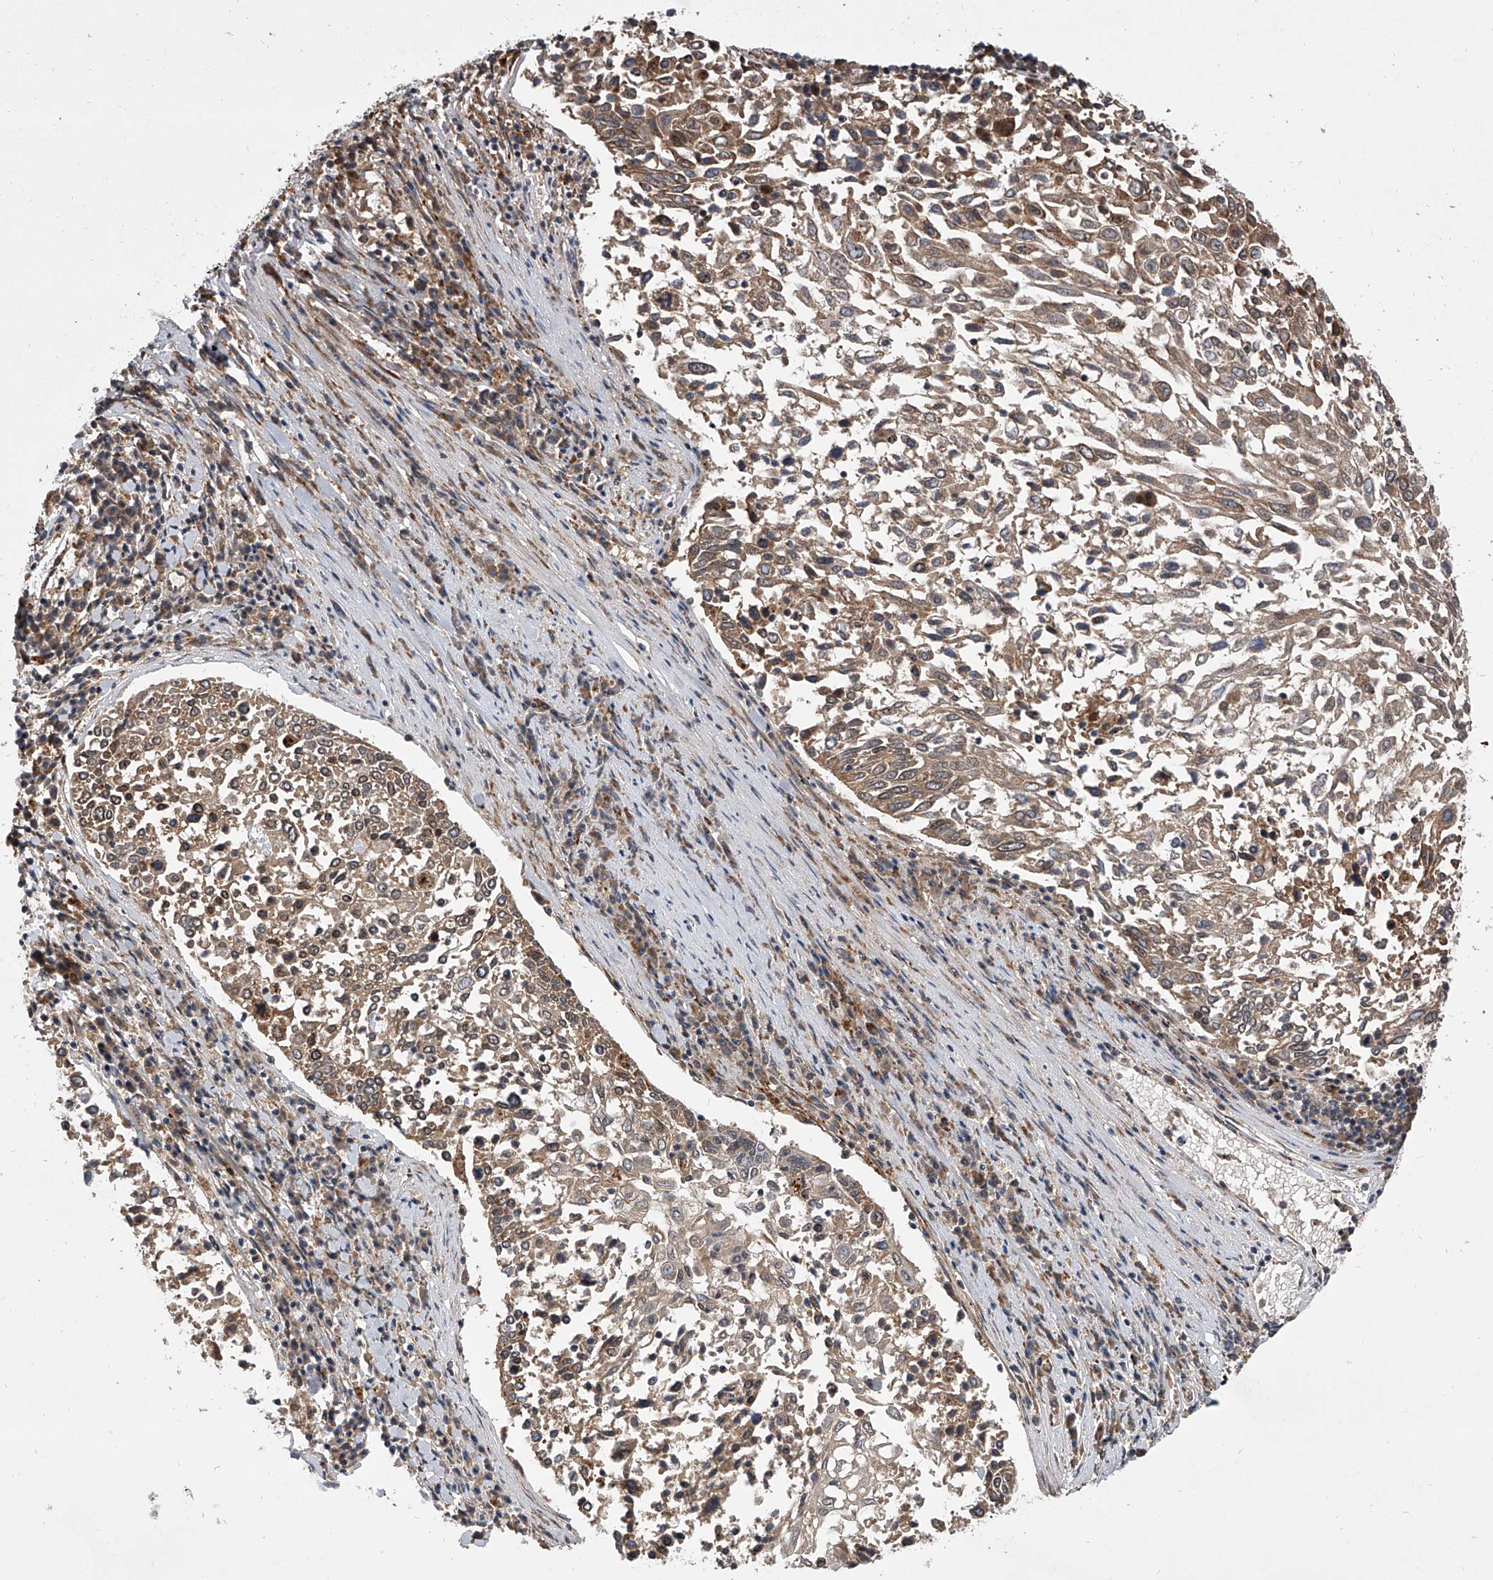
{"staining": {"intensity": "weak", "quantity": ">75%", "location": "cytoplasmic/membranous"}, "tissue": "lung cancer", "cell_type": "Tumor cells", "image_type": "cancer", "snomed": [{"axis": "morphology", "description": "Squamous cell carcinoma, NOS"}, {"axis": "topography", "description": "Lung"}], "caption": "Immunohistochemistry (IHC) micrograph of lung cancer (squamous cell carcinoma) stained for a protein (brown), which demonstrates low levels of weak cytoplasmic/membranous staining in approximately >75% of tumor cells.", "gene": "GEMIN8", "patient": {"sex": "male", "age": 65}}